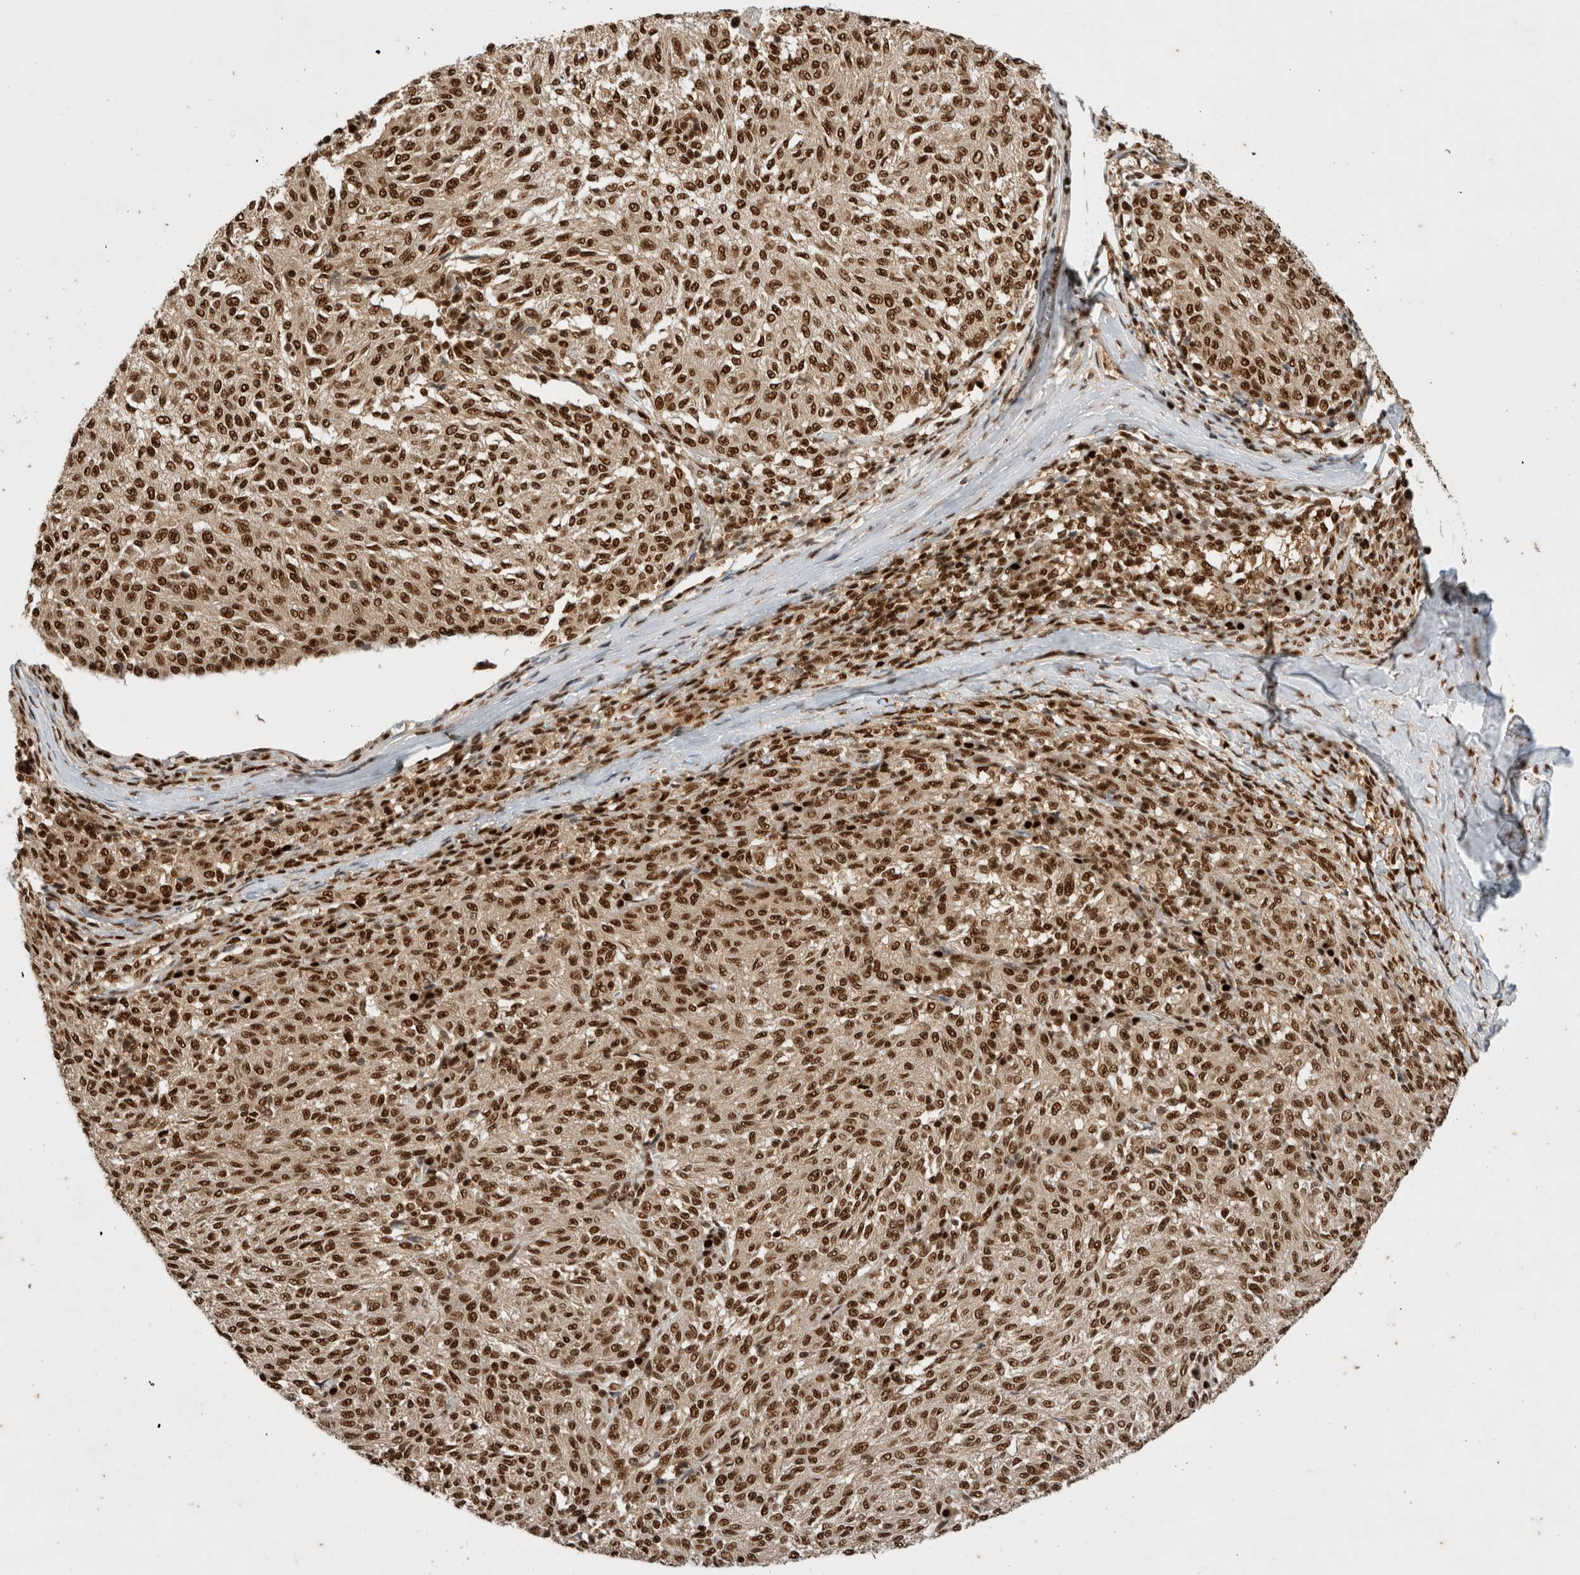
{"staining": {"intensity": "strong", "quantity": ">75%", "location": "nuclear"}, "tissue": "melanoma", "cell_type": "Tumor cells", "image_type": "cancer", "snomed": [{"axis": "morphology", "description": "Malignant melanoma, NOS"}, {"axis": "topography", "description": "Skin"}], "caption": "High-power microscopy captured an immunohistochemistry (IHC) photomicrograph of malignant melanoma, revealing strong nuclear expression in about >75% of tumor cells.", "gene": "SNRNP40", "patient": {"sex": "female", "age": 72}}